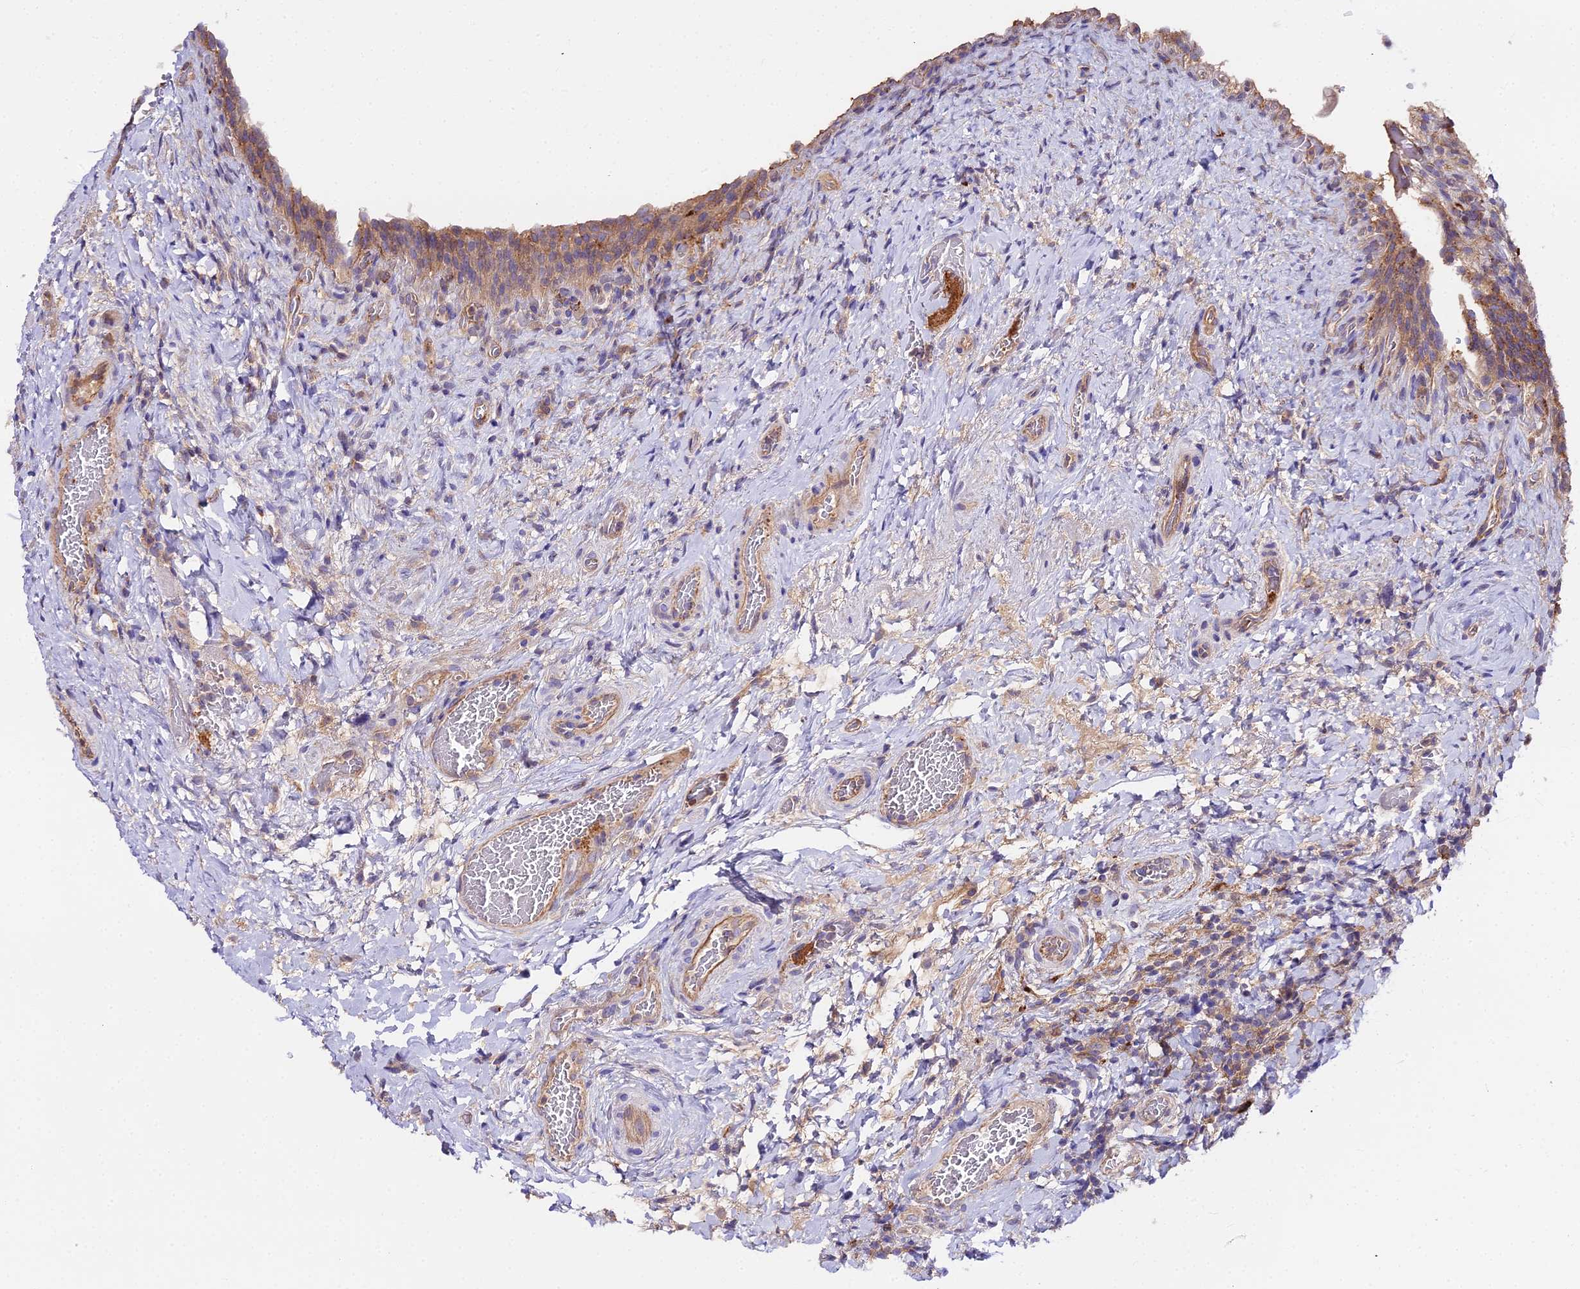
{"staining": {"intensity": "moderate", "quantity": "<25%", "location": "cytoplasmic/membranous"}, "tissue": "urinary bladder", "cell_type": "Urothelial cells", "image_type": "normal", "snomed": [{"axis": "morphology", "description": "Normal tissue, NOS"}, {"axis": "morphology", "description": "Inflammation, NOS"}, {"axis": "topography", "description": "Urinary bladder"}], "caption": "The micrograph reveals immunohistochemical staining of benign urinary bladder. There is moderate cytoplasmic/membranous staining is seen in about <25% of urothelial cells. (DAB IHC with brightfield microscopy, high magnification).", "gene": "GLYAT", "patient": {"sex": "male", "age": 64}}